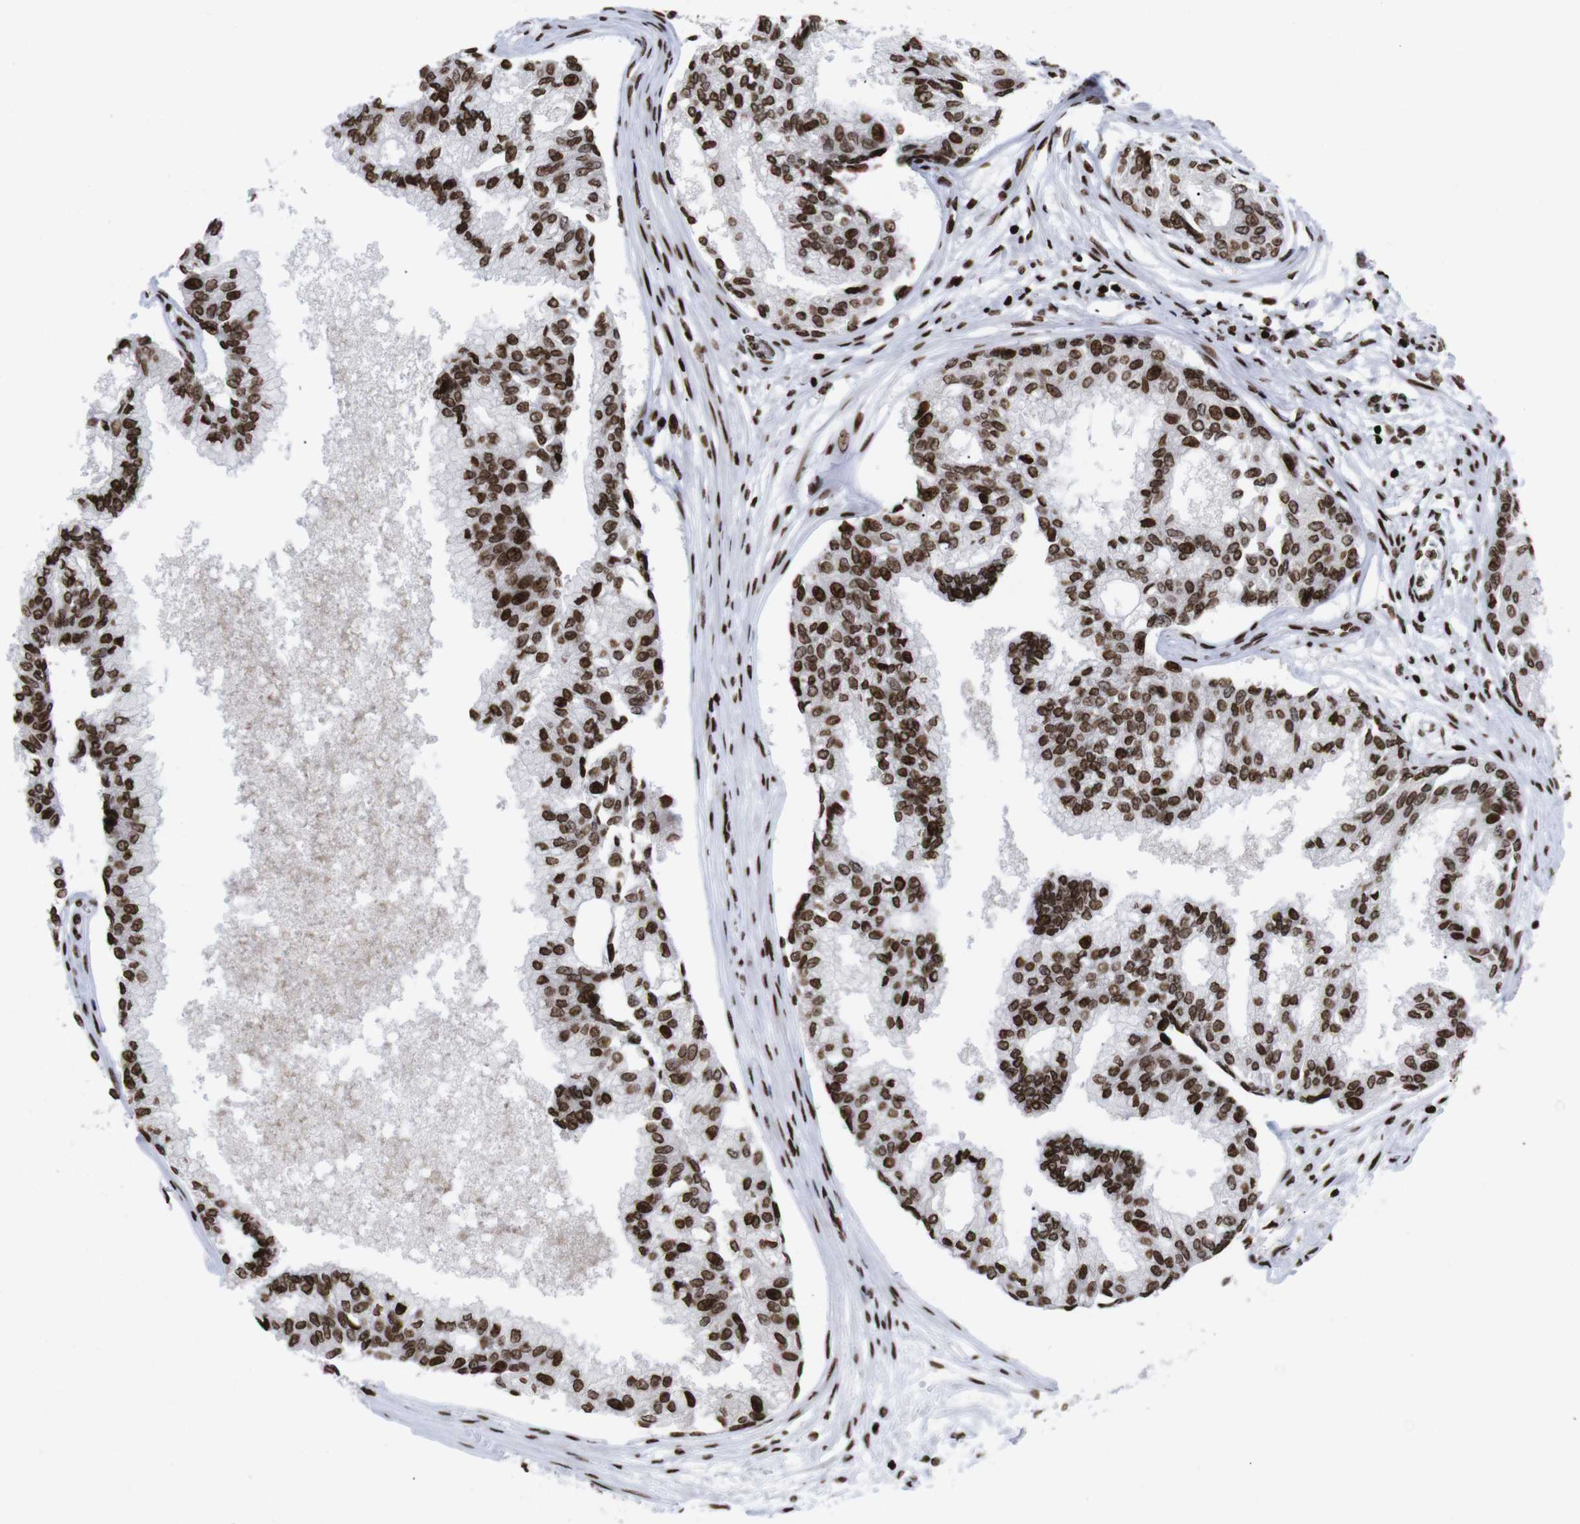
{"staining": {"intensity": "strong", "quantity": ">75%", "location": "nuclear"}, "tissue": "prostate", "cell_type": "Glandular cells", "image_type": "normal", "snomed": [{"axis": "morphology", "description": "Normal tissue, NOS"}, {"axis": "topography", "description": "Prostate"}, {"axis": "topography", "description": "Seminal veicle"}], "caption": "High-power microscopy captured an IHC photomicrograph of normal prostate, revealing strong nuclear staining in about >75% of glandular cells.", "gene": "H1", "patient": {"sex": "male", "age": 60}}